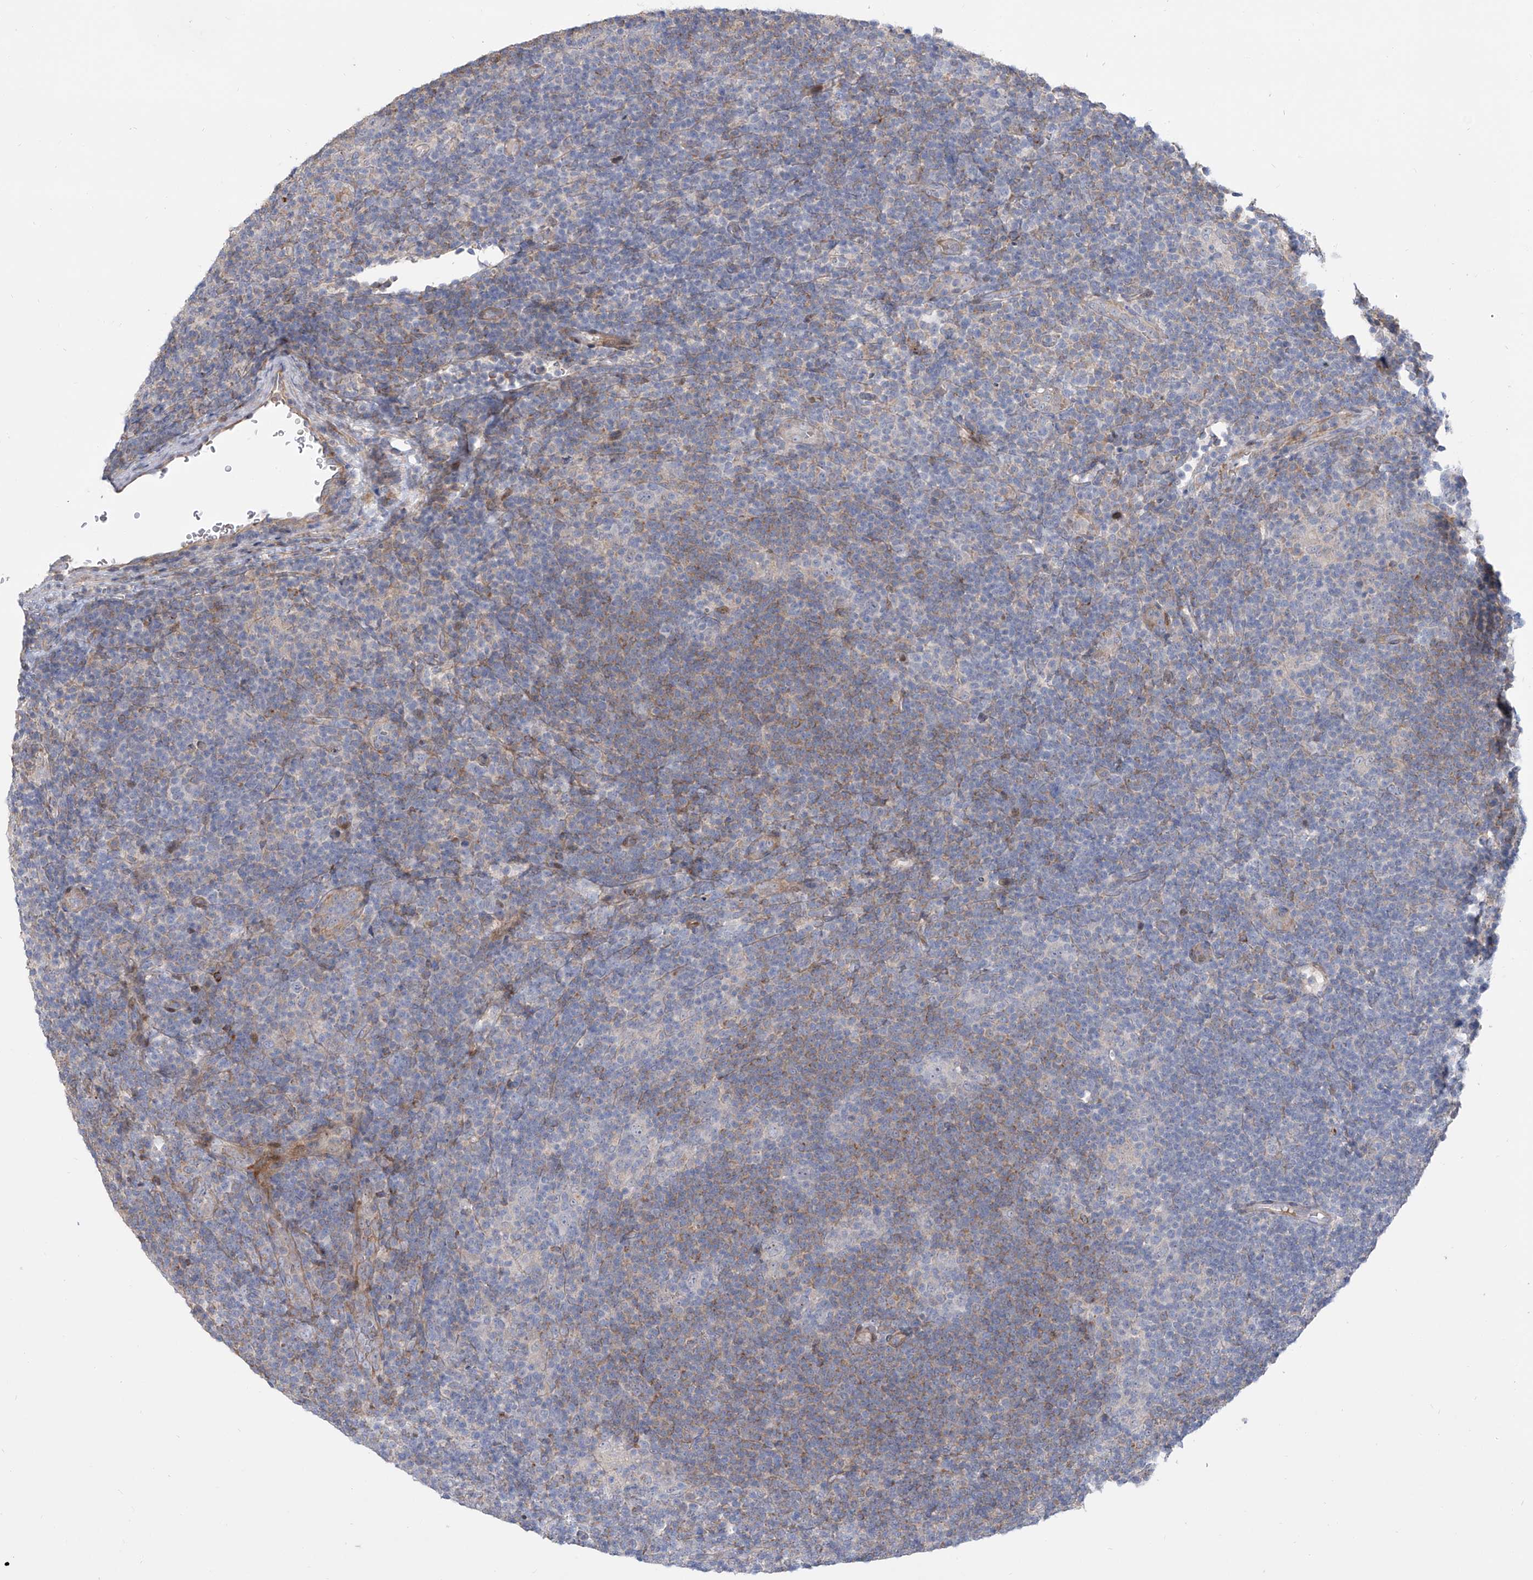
{"staining": {"intensity": "negative", "quantity": "none", "location": "none"}, "tissue": "lymphoma", "cell_type": "Tumor cells", "image_type": "cancer", "snomed": [{"axis": "morphology", "description": "Hodgkin's disease, NOS"}, {"axis": "topography", "description": "Lymph node"}], "caption": "Tumor cells are negative for brown protein staining in lymphoma.", "gene": "LRRC1", "patient": {"sex": "female", "age": 57}}